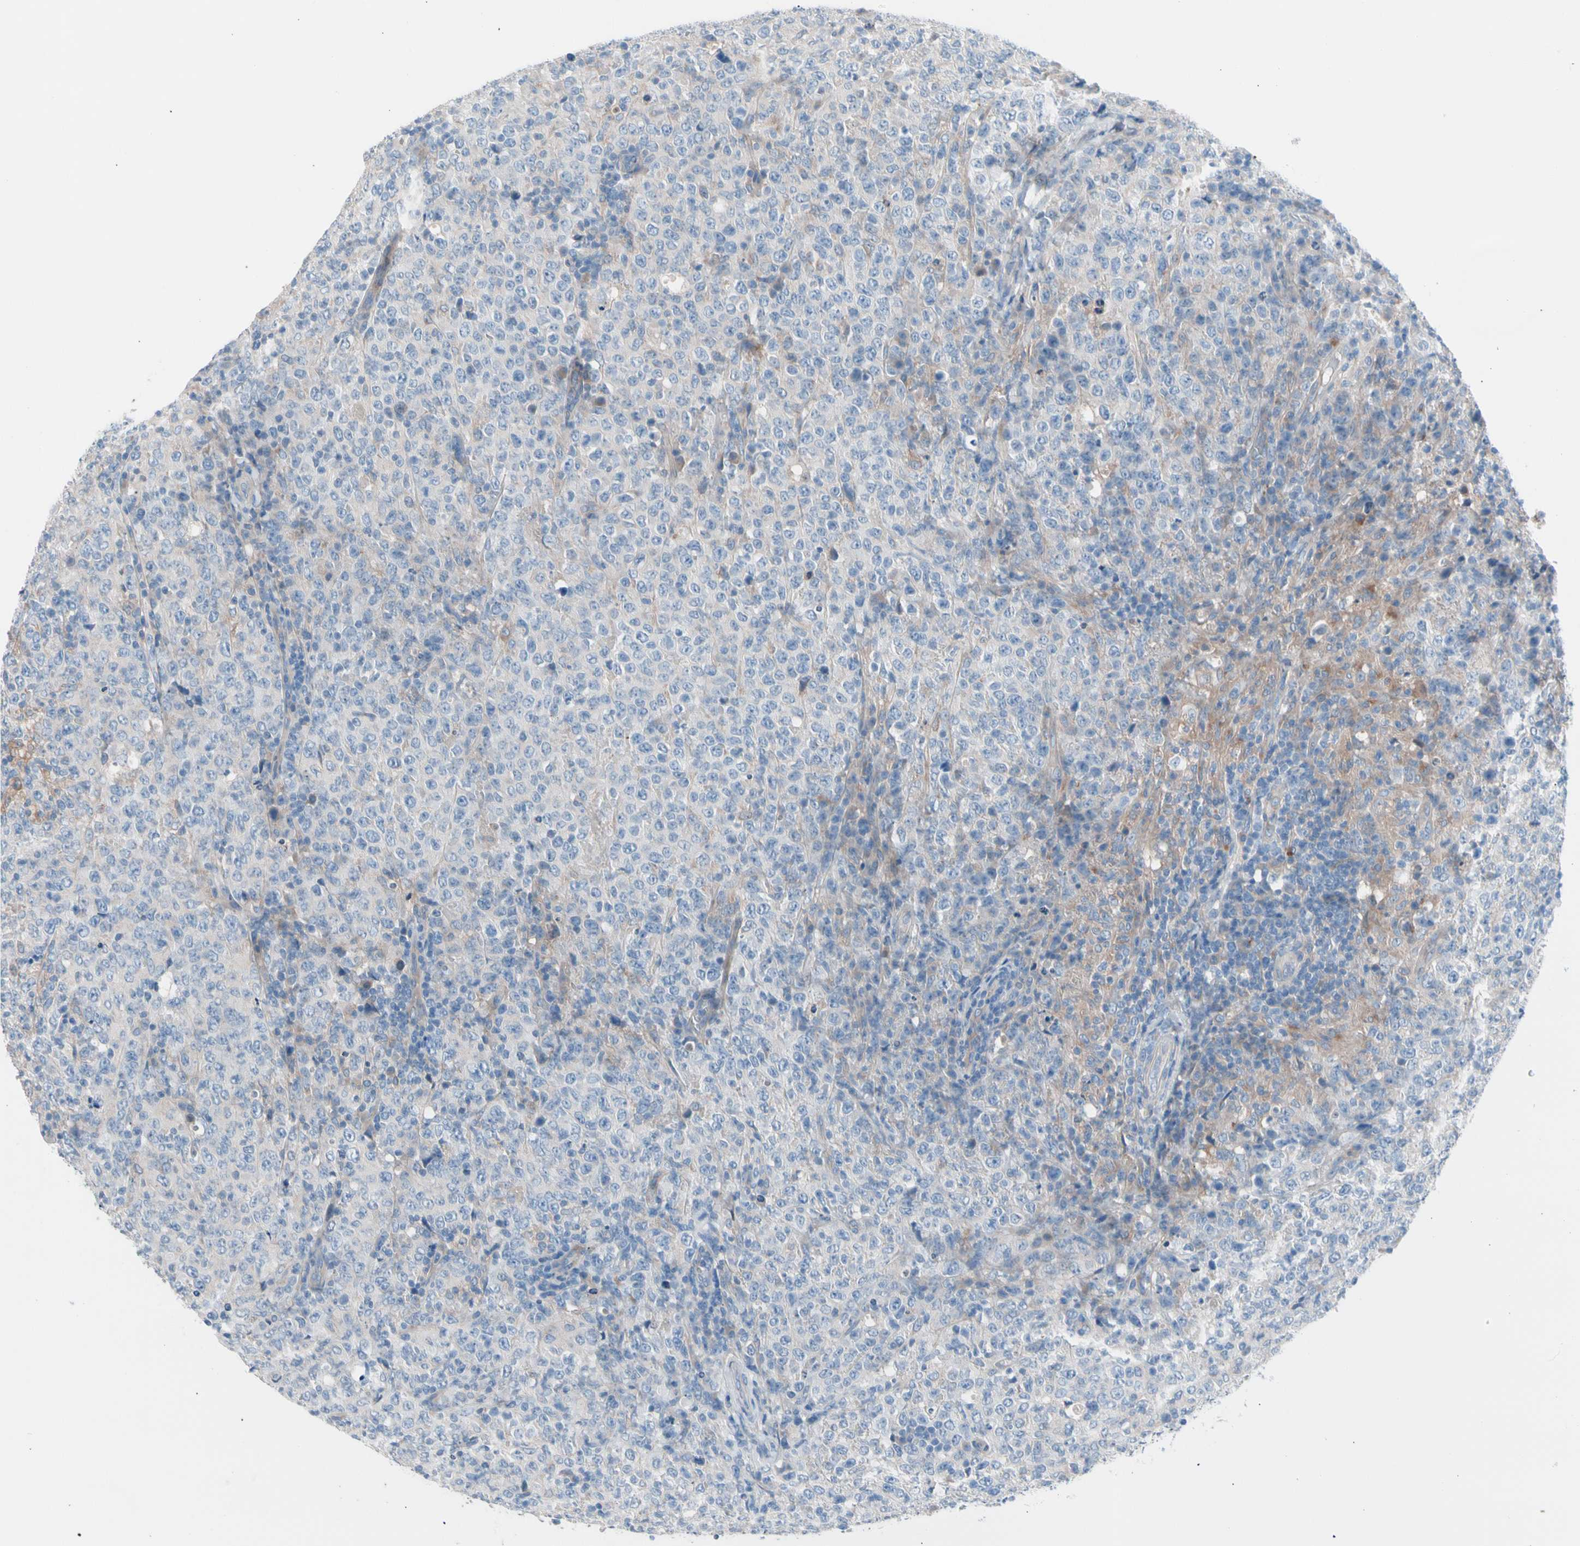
{"staining": {"intensity": "negative", "quantity": "none", "location": "none"}, "tissue": "lymphoma", "cell_type": "Tumor cells", "image_type": "cancer", "snomed": [{"axis": "morphology", "description": "Malignant lymphoma, non-Hodgkin's type, High grade"}, {"axis": "topography", "description": "Tonsil"}], "caption": "Immunohistochemistry micrograph of lymphoma stained for a protein (brown), which demonstrates no expression in tumor cells.", "gene": "CASQ1", "patient": {"sex": "female", "age": 36}}